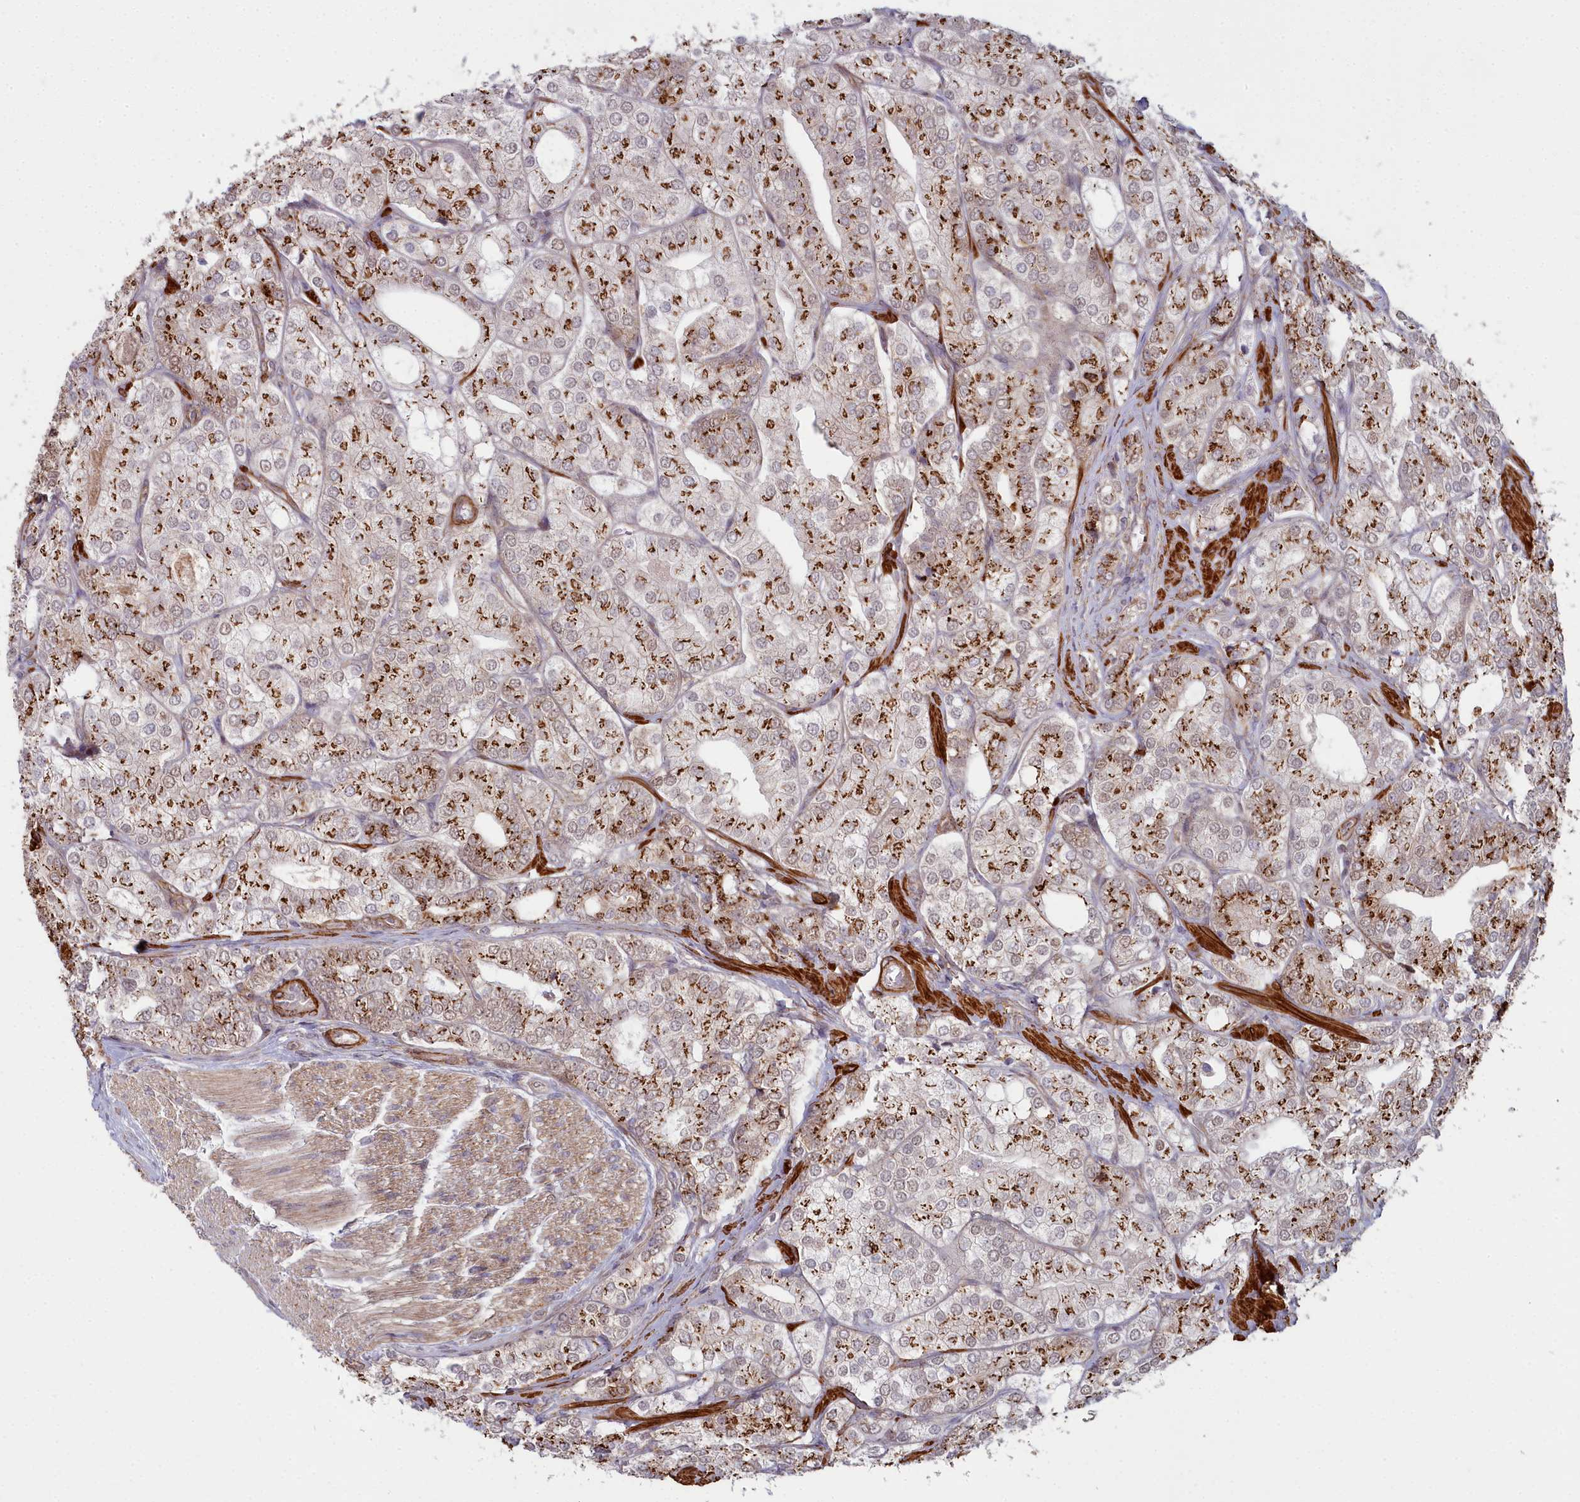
{"staining": {"intensity": "strong", "quantity": "25%-75%", "location": "cytoplasmic/membranous"}, "tissue": "prostate cancer", "cell_type": "Tumor cells", "image_type": "cancer", "snomed": [{"axis": "morphology", "description": "Adenocarcinoma, High grade"}, {"axis": "topography", "description": "Prostate"}], "caption": "A brown stain labels strong cytoplasmic/membranous staining of a protein in human prostate high-grade adenocarcinoma tumor cells.", "gene": "ZNF626", "patient": {"sex": "male", "age": 50}}